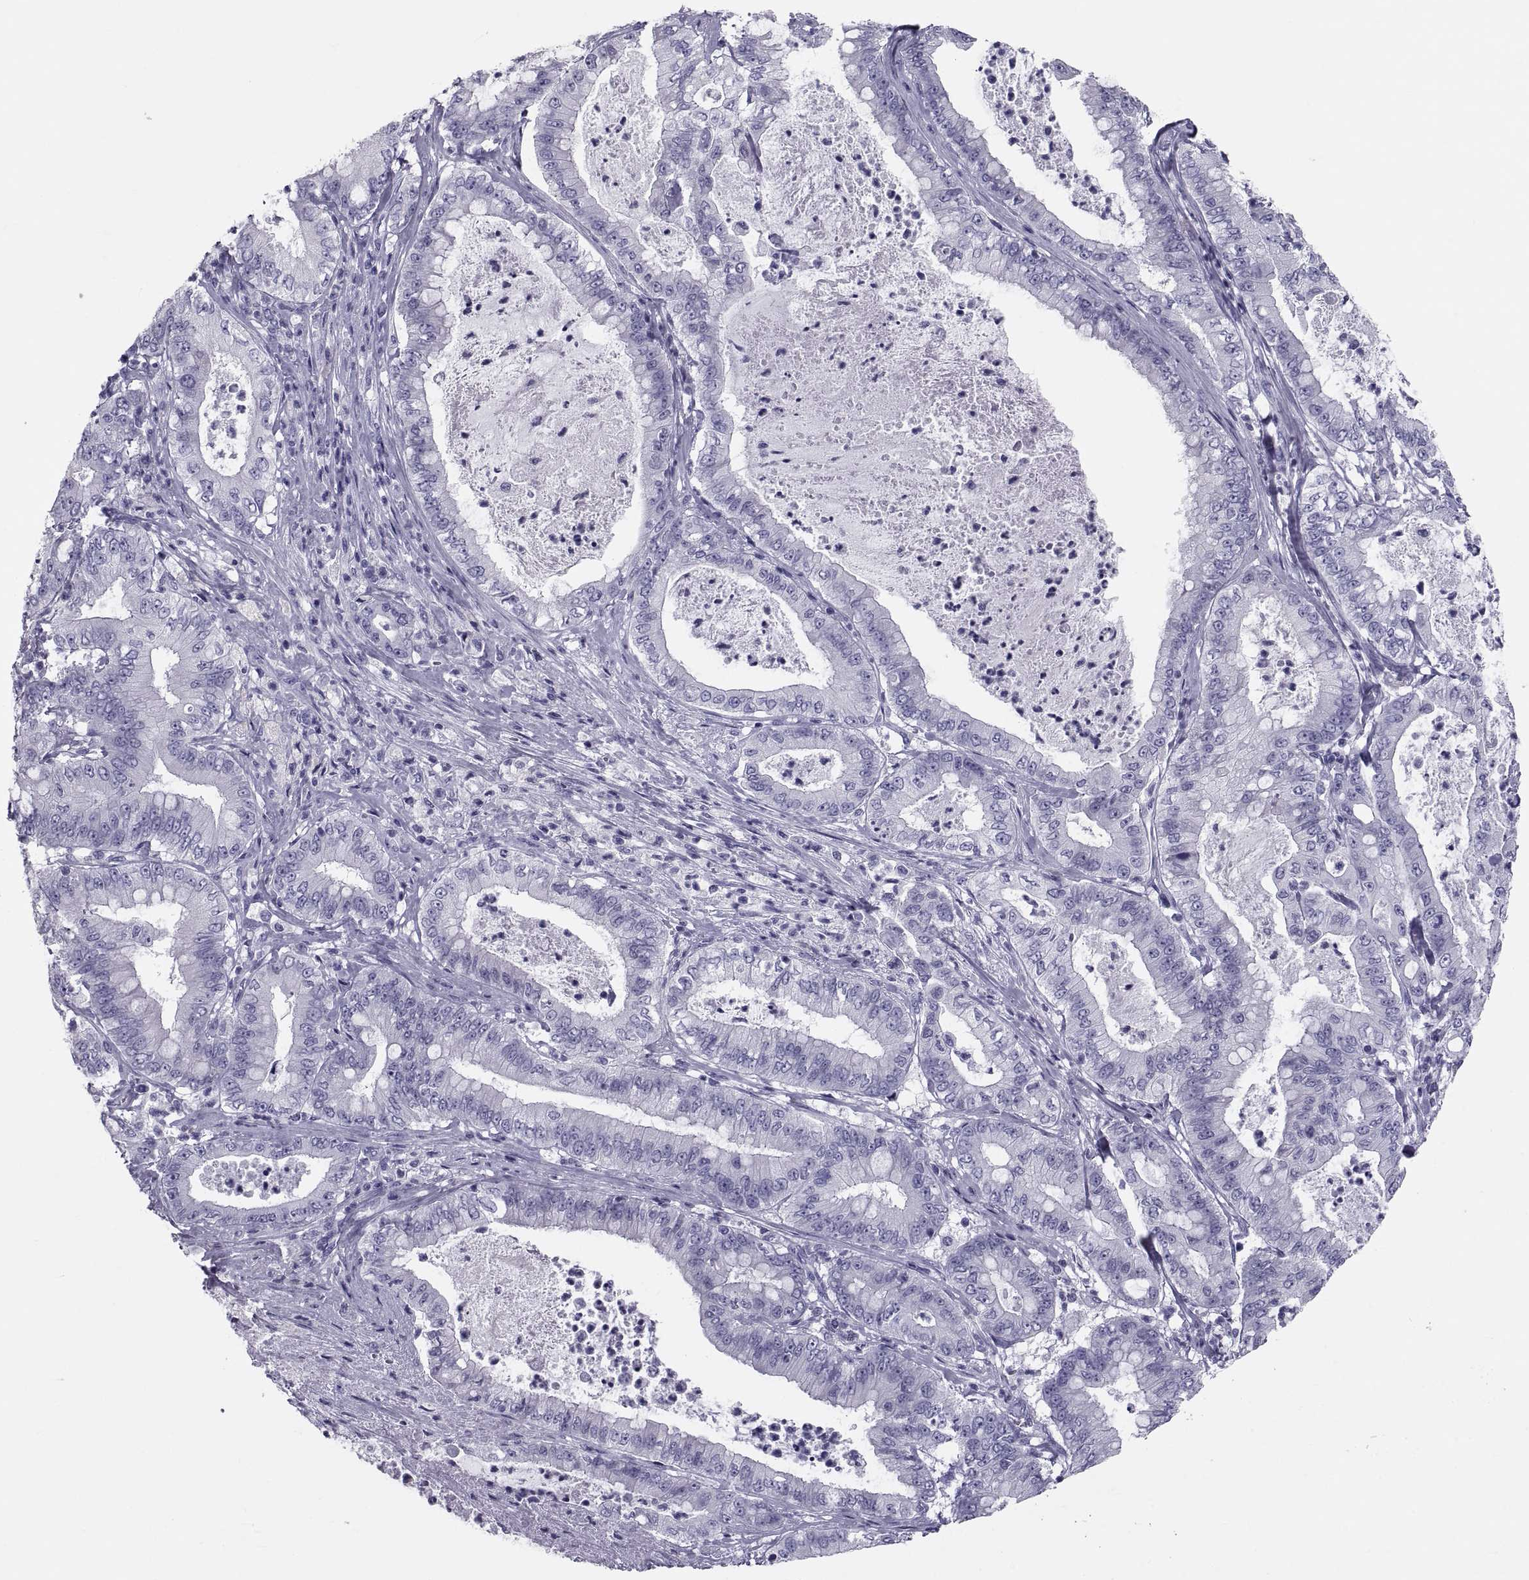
{"staining": {"intensity": "negative", "quantity": "none", "location": "none"}, "tissue": "pancreatic cancer", "cell_type": "Tumor cells", "image_type": "cancer", "snomed": [{"axis": "morphology", "description": "Adenocarcinoma, NOS"}, {"axis": "topography", "description": "Pancreas"}], "caption": "There is no significant staining in tumor cells of adenocarcinoma (pancreatic).", "gene": "DEFB129", "patient": {"sex": "male", "age": 71}}